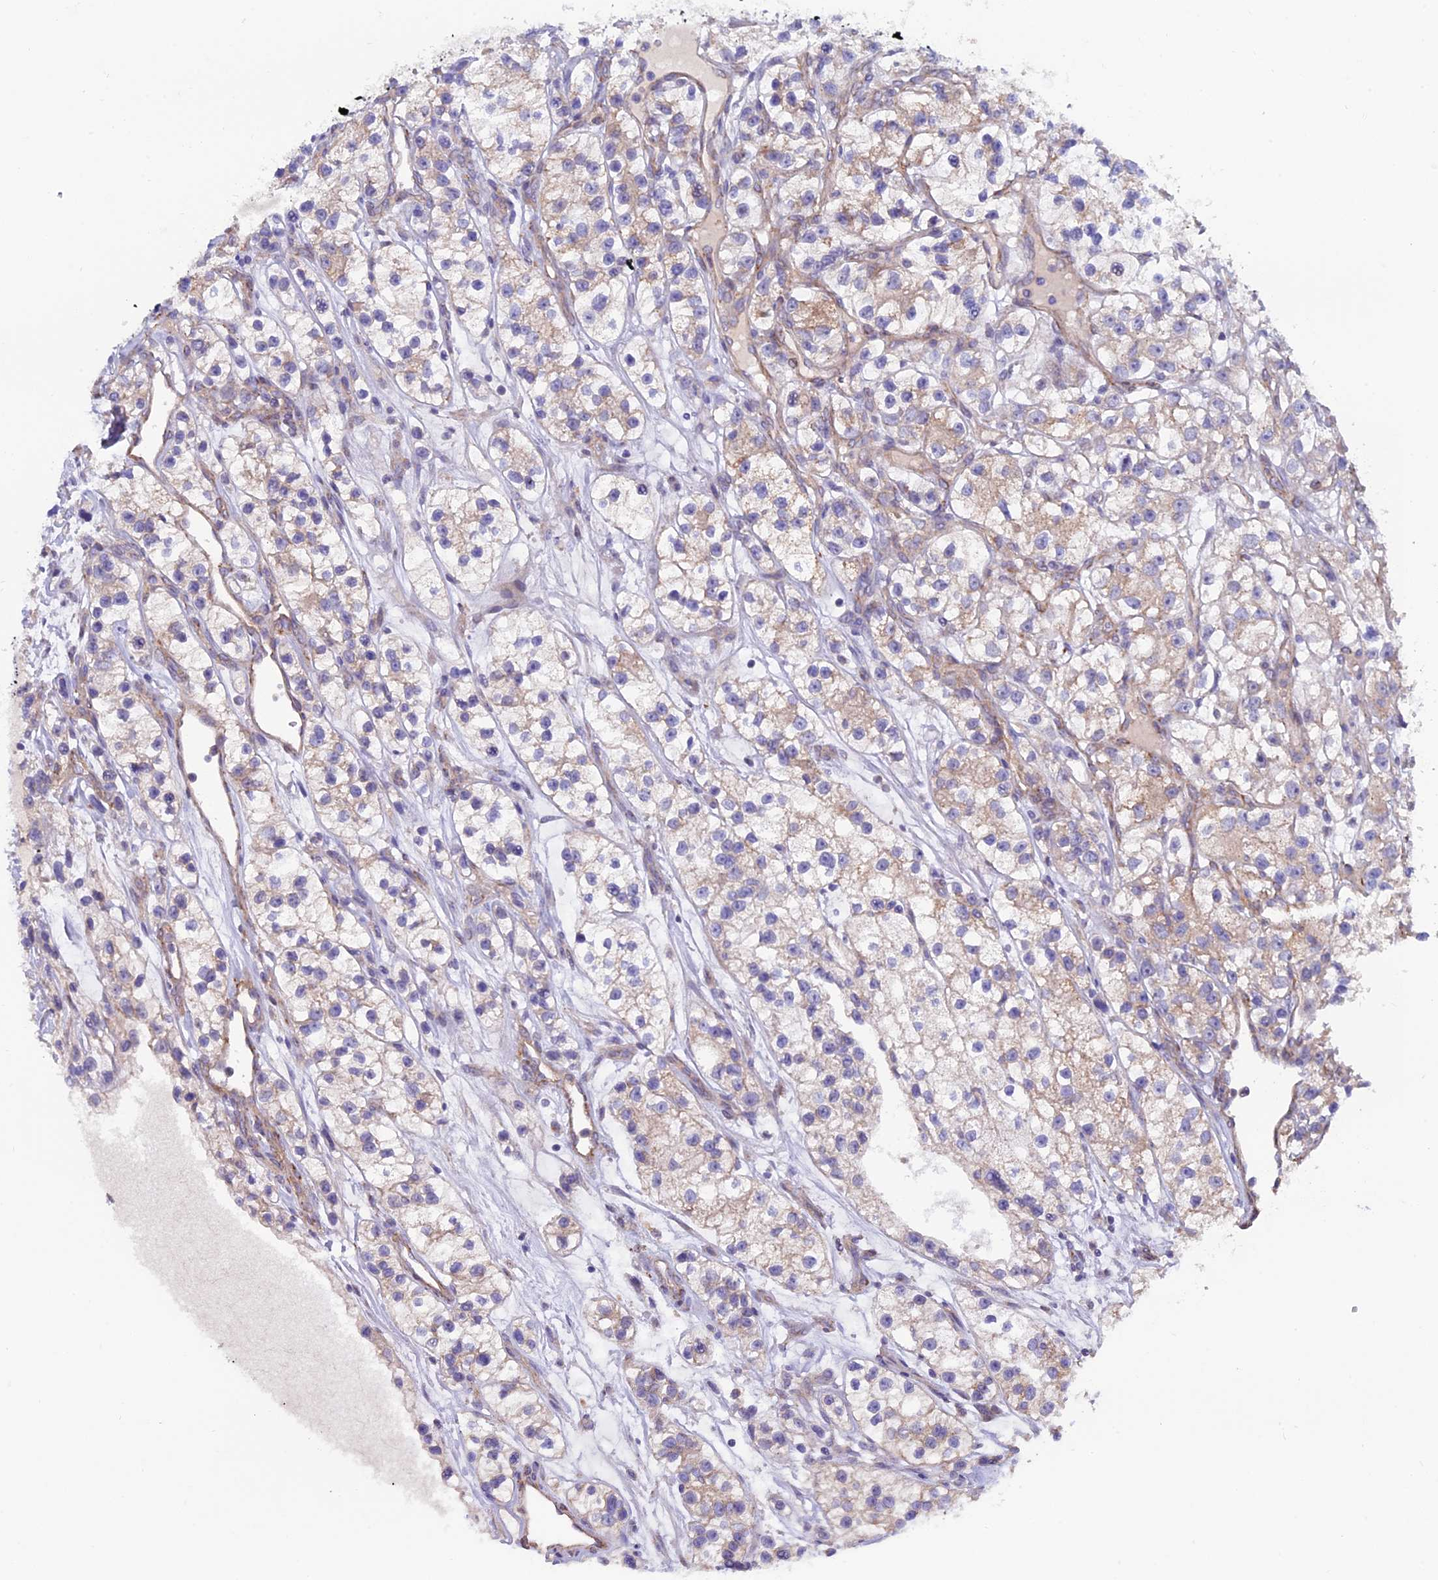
{"staining": {"intensity": "weak", "quantity": ">75%", "location": "cytoplasmic/membranous"}, "tissue": "renal cancer", "cell_type": "Tumor cells", "image_type": "cancer", "snomed": [{"axis": "morphology", "description": "Adenocarcinoma, NOS"}, {"axis": "topography", "description": "Kidney"}], "caption": "Immunohistochemistry histopathology image of neoplastic tissue: adenocarcinoma (renal) stained using immunohistochemistry (IHC) displays low levels of weak protein expression localized specifically in the cytoplasmic/membranous of tumor cells, appearing as a cytoplasmic/membranous brown color.", "gene": "ETFDH", "patient": {"sex": "female", "age": 57}}